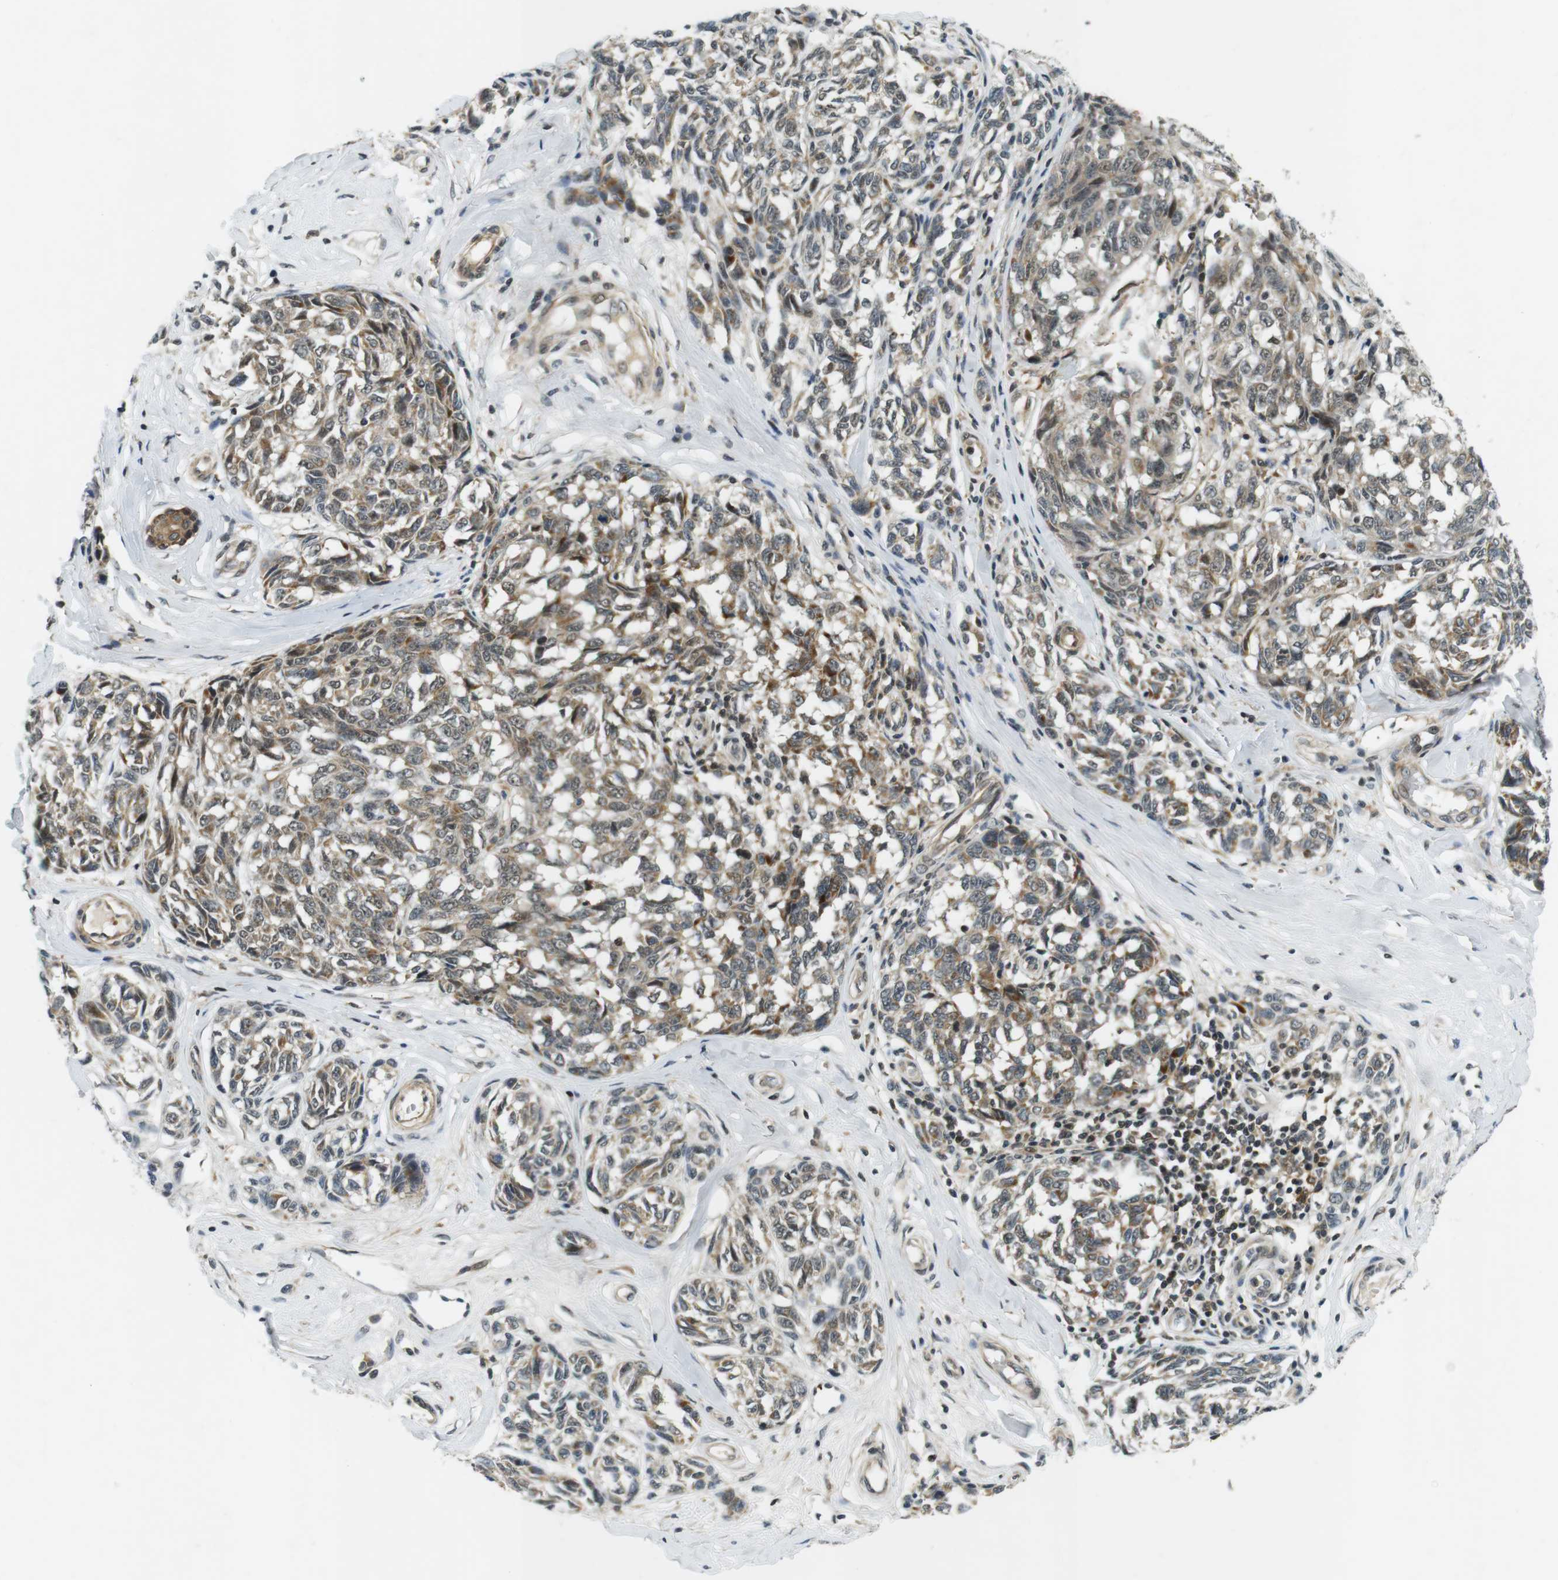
{"staining": {"intensity": "moderate", "quantity": ">75%", "location": "cytoplasmic/membranous,nuclear"}, "tissue": "melanoma", "cell_type": "Tumor cells", "image_type": "cancer", "snomed": [{"axis": "morphology", "description": "Malignant melanoma, NOS"}, {"axis": "topography", "description": "Skin"}], "caption": "Tumor cells display medium levels of moderate cytoplasmic/membranous and nuclear positivity in about >75% of cells in melanoma.", "gene": "BRD4", "patient": {"sex": "female", "age": 64}}